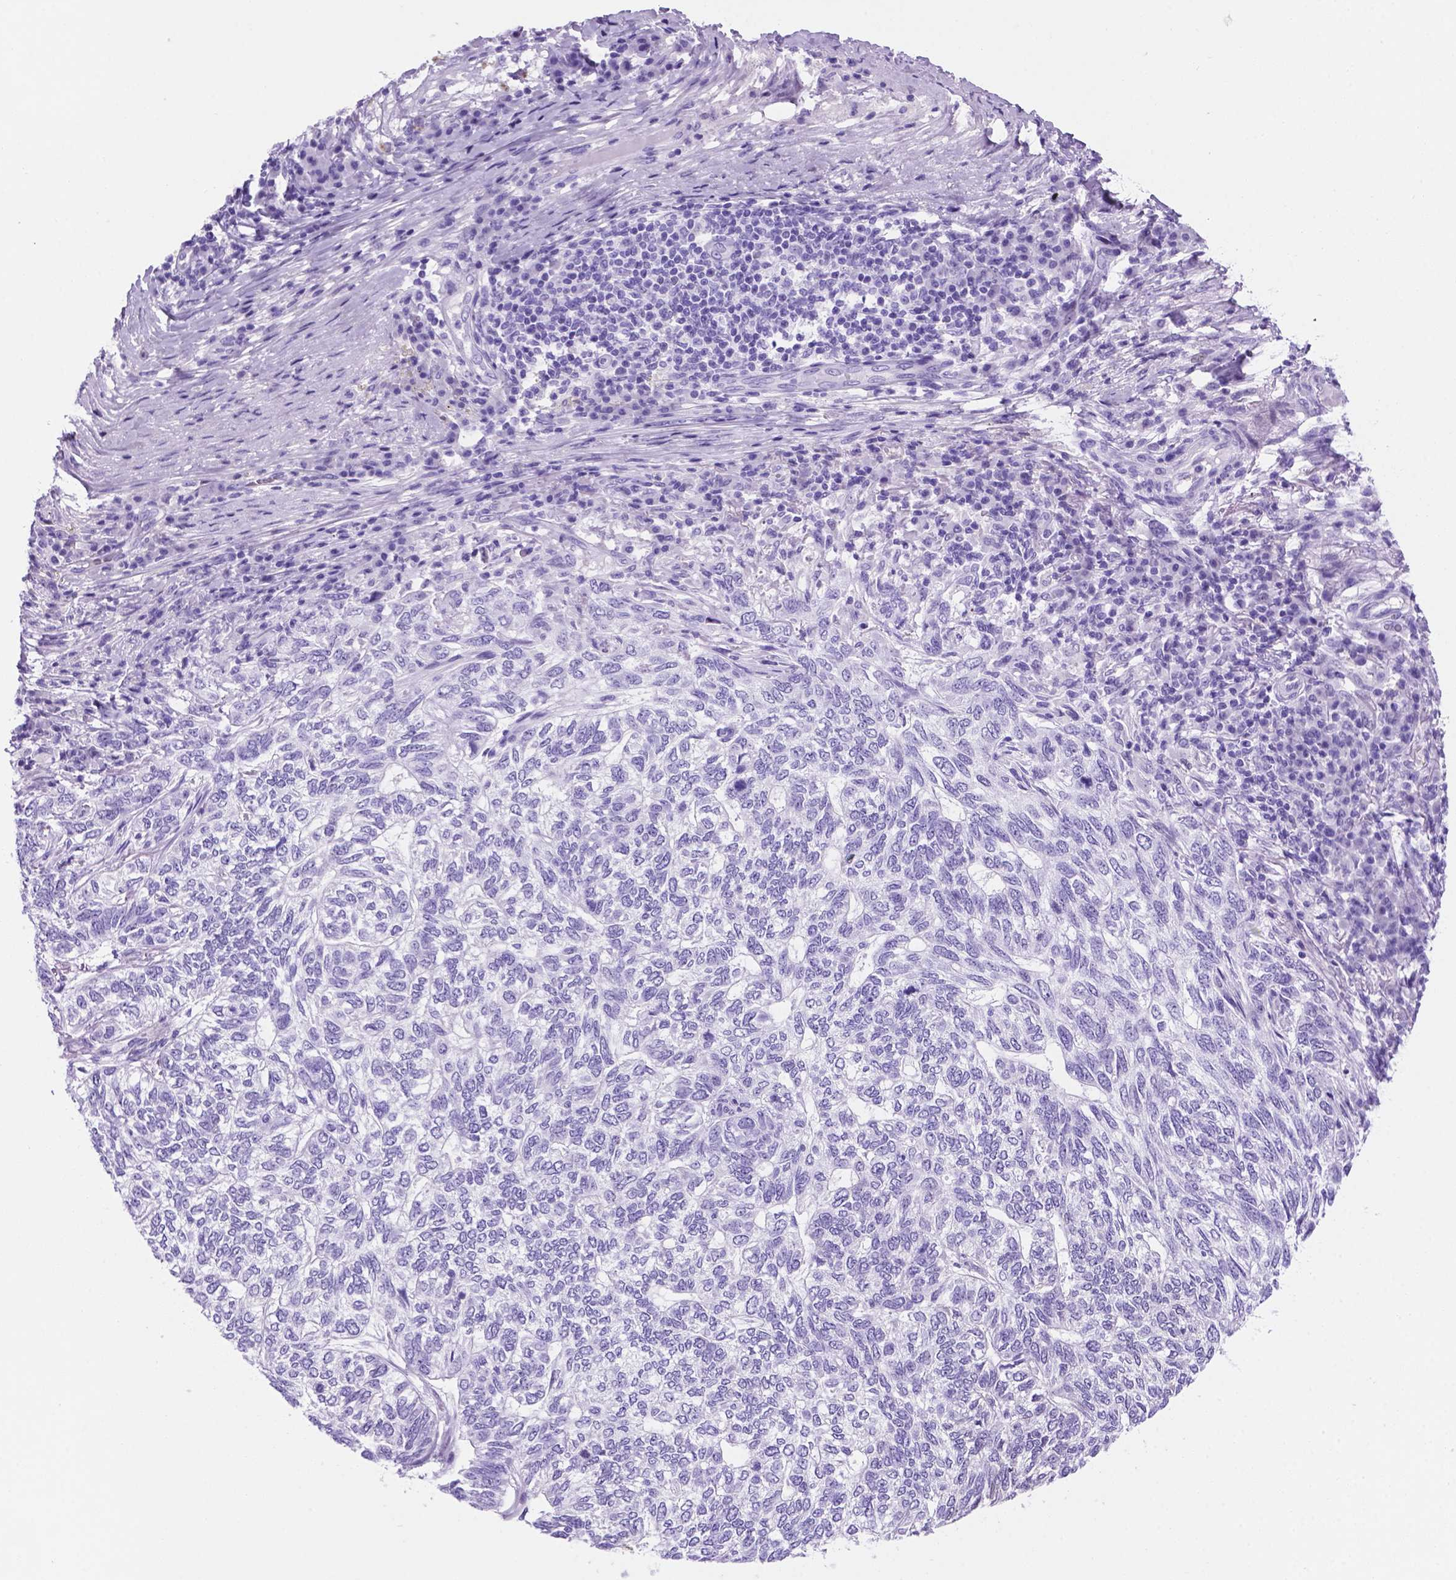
{"staining": {"intensity": "weak", "quantity": "<25%", "location": "nuclear"}, "tissue": "skin cancer", "cell_type": "Tumor cells", "image_type": "cancer", "snomed": [{"axis": "morphology", "description": "Basal cell carcinoma"}, {"axis": "topography", "description": "Skin"}], "caption": "Human skin cancer (basal cell carcinoma) stained for a protein using immunohistochemistry (IHC) shows no expression in tumor cells.", "gene": "C17orf107", "patient": {"sex": "female", "age": 65}}